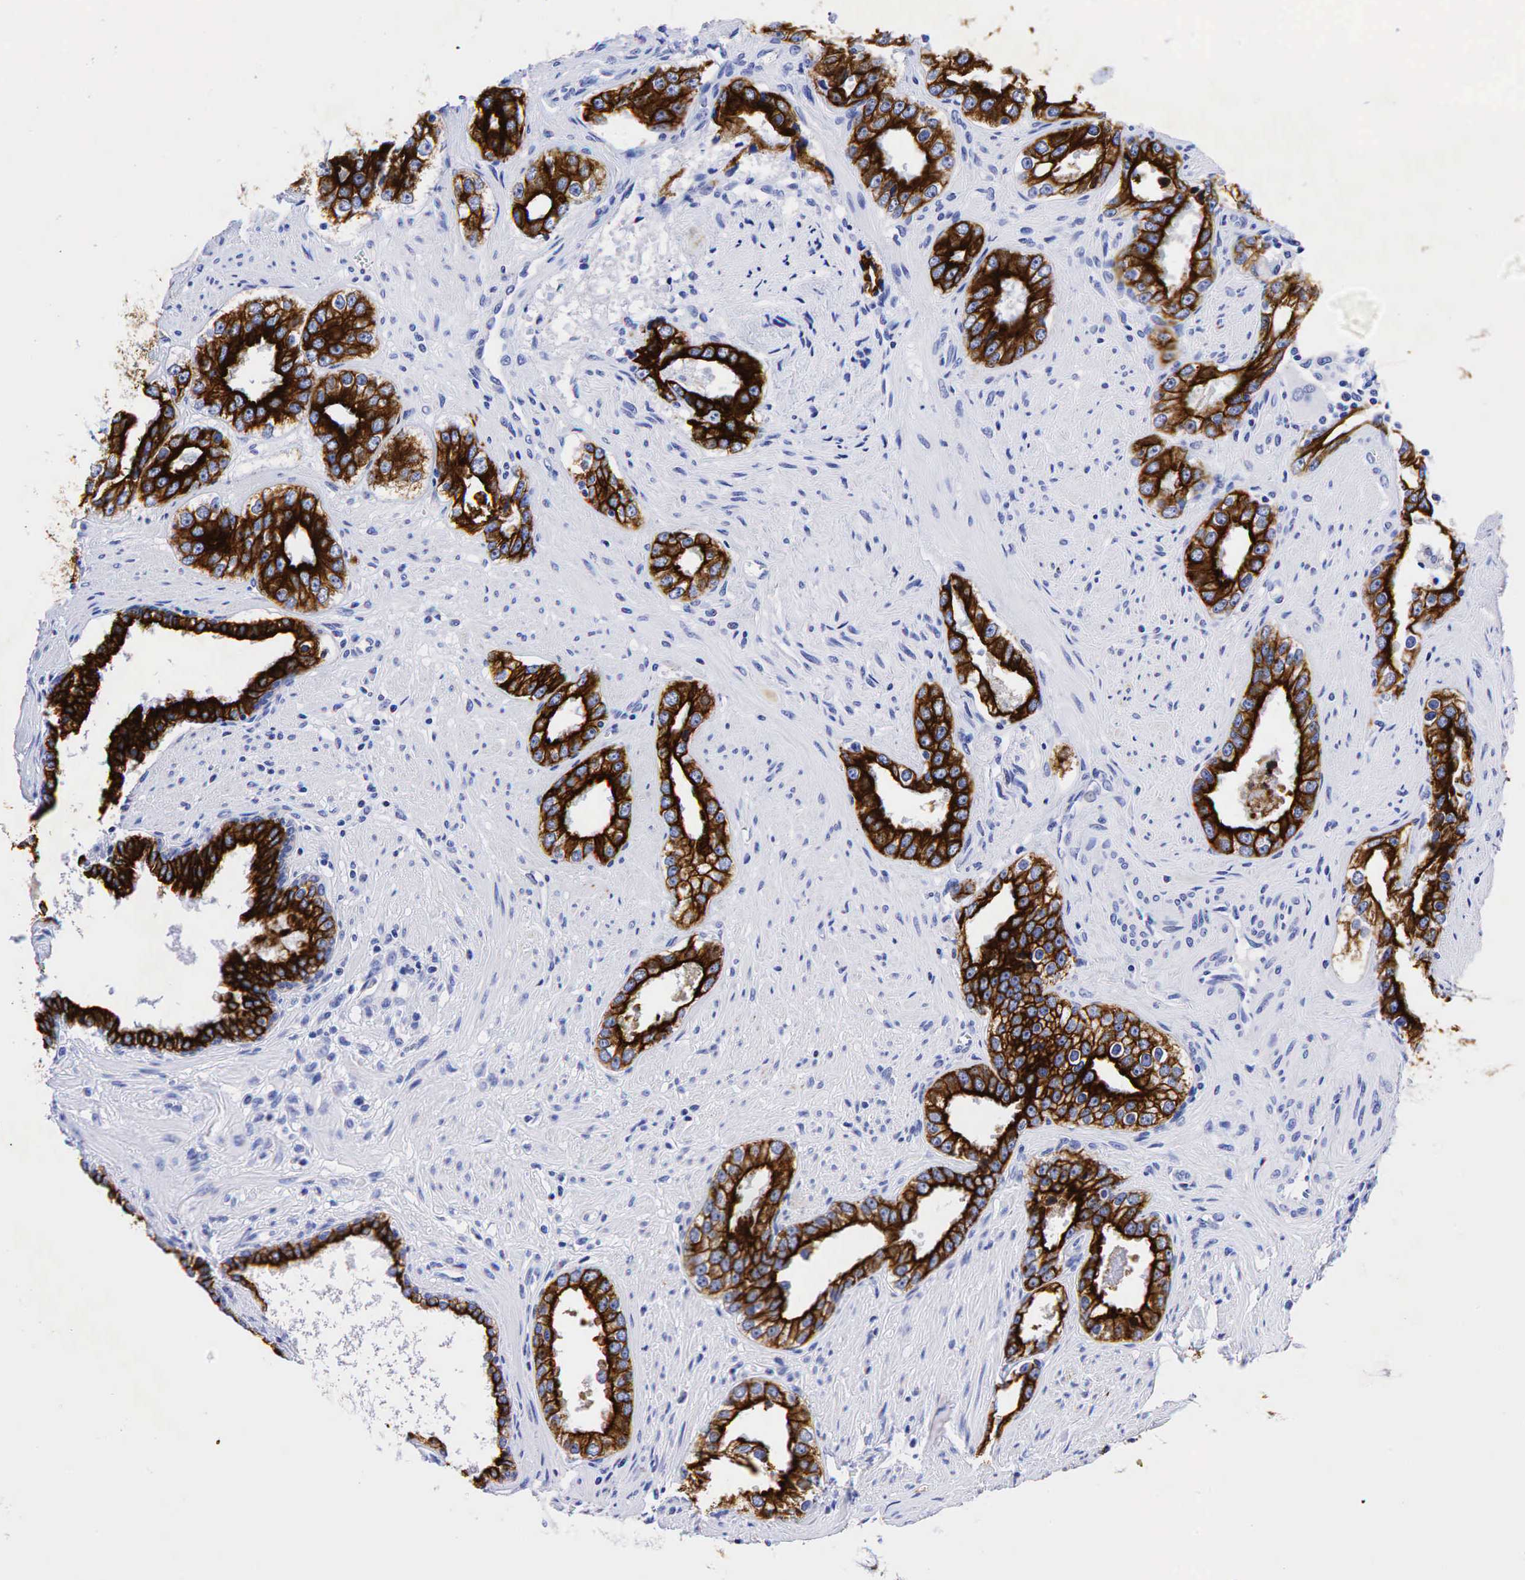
{"staining": {"intensity": "strong", "quantity": ">75%", "location": "cytoplasmic/membranous"}, "tissue": "prostate cancer", "cell_type": "Tumor cells", "image_type": "cancer", "snomed": [{"axis": "morphology", "description": "Adenocarcinoma, Medium grade"}, {"axis": "topography", "description": "Prostate"}], "caption": "The immunohistochemical stain highlights strong cytoplasmic/membranous positivity in tumor cells of prostate adenocarcinoma (medium-grade) tissue.", "gene": "KRT18", "patient": {"sex": "male", "age": 73}}